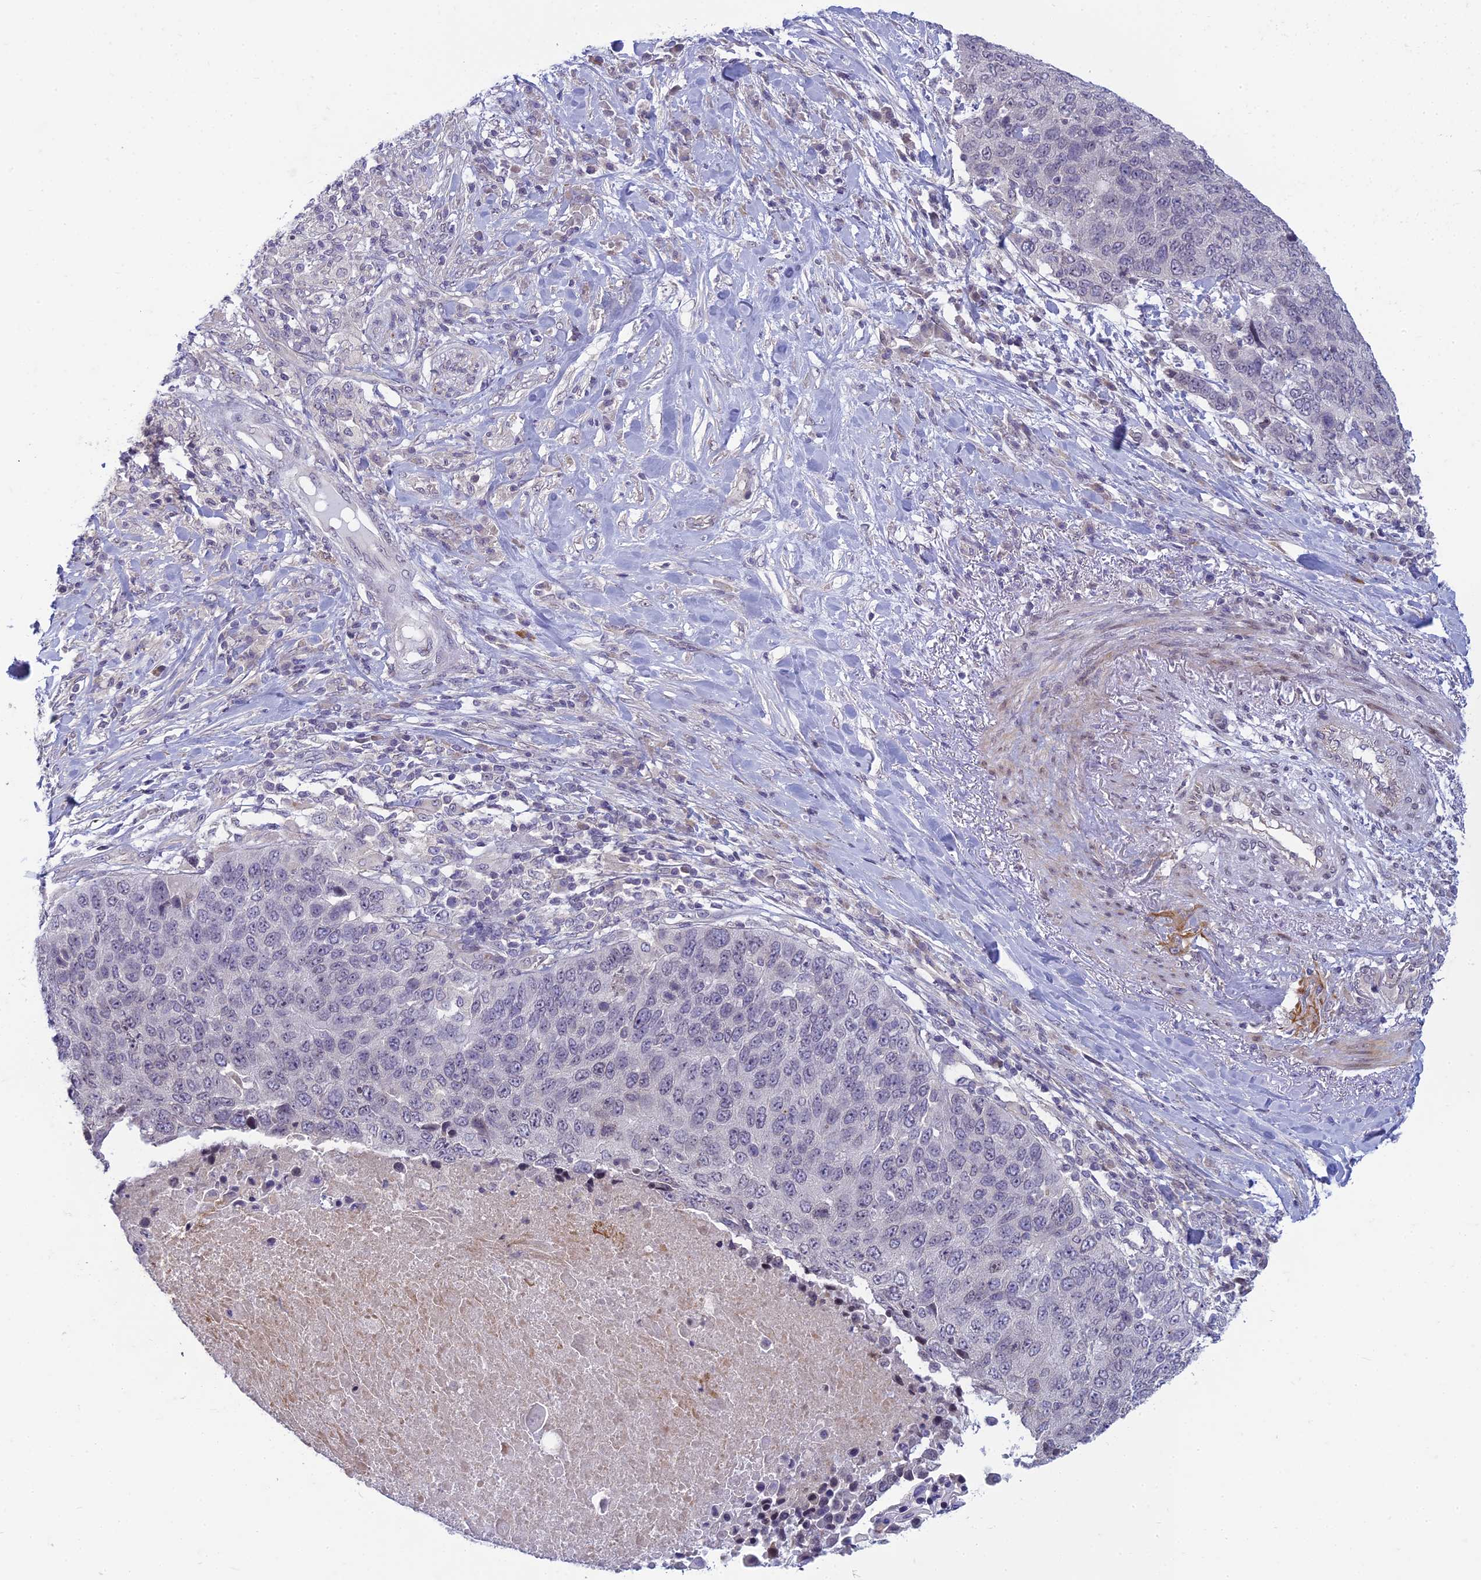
{"staining": {"intensity": "negative", "quantity": "none", "location": "none"}, "tissue": "lung cancer", "cell_type": "Tumor cells", "image_type": "cancer", "snomed": [{"axis": "morphology", "description": "Normal tissue, NOS"}, {"axis": "morphology", "description": "Squamous cell carcinoma, NOS"}, {"axis": "topography", "description": "Lymph node"}, {"axis": "topography", "description": "Lung"}], "caption": "This is a image of IHC staining of lung cancer, which shows no positivity in tumor cells. (Stains: DAB (3,3'-diaminobenzidine) immunohistochemistry (IHC) with hematoxylin counter stain, Microscopy: brightfield microscopy at high magnification).", "gene": "DTX2", "patient": {"sex": "male", "age": 66}}